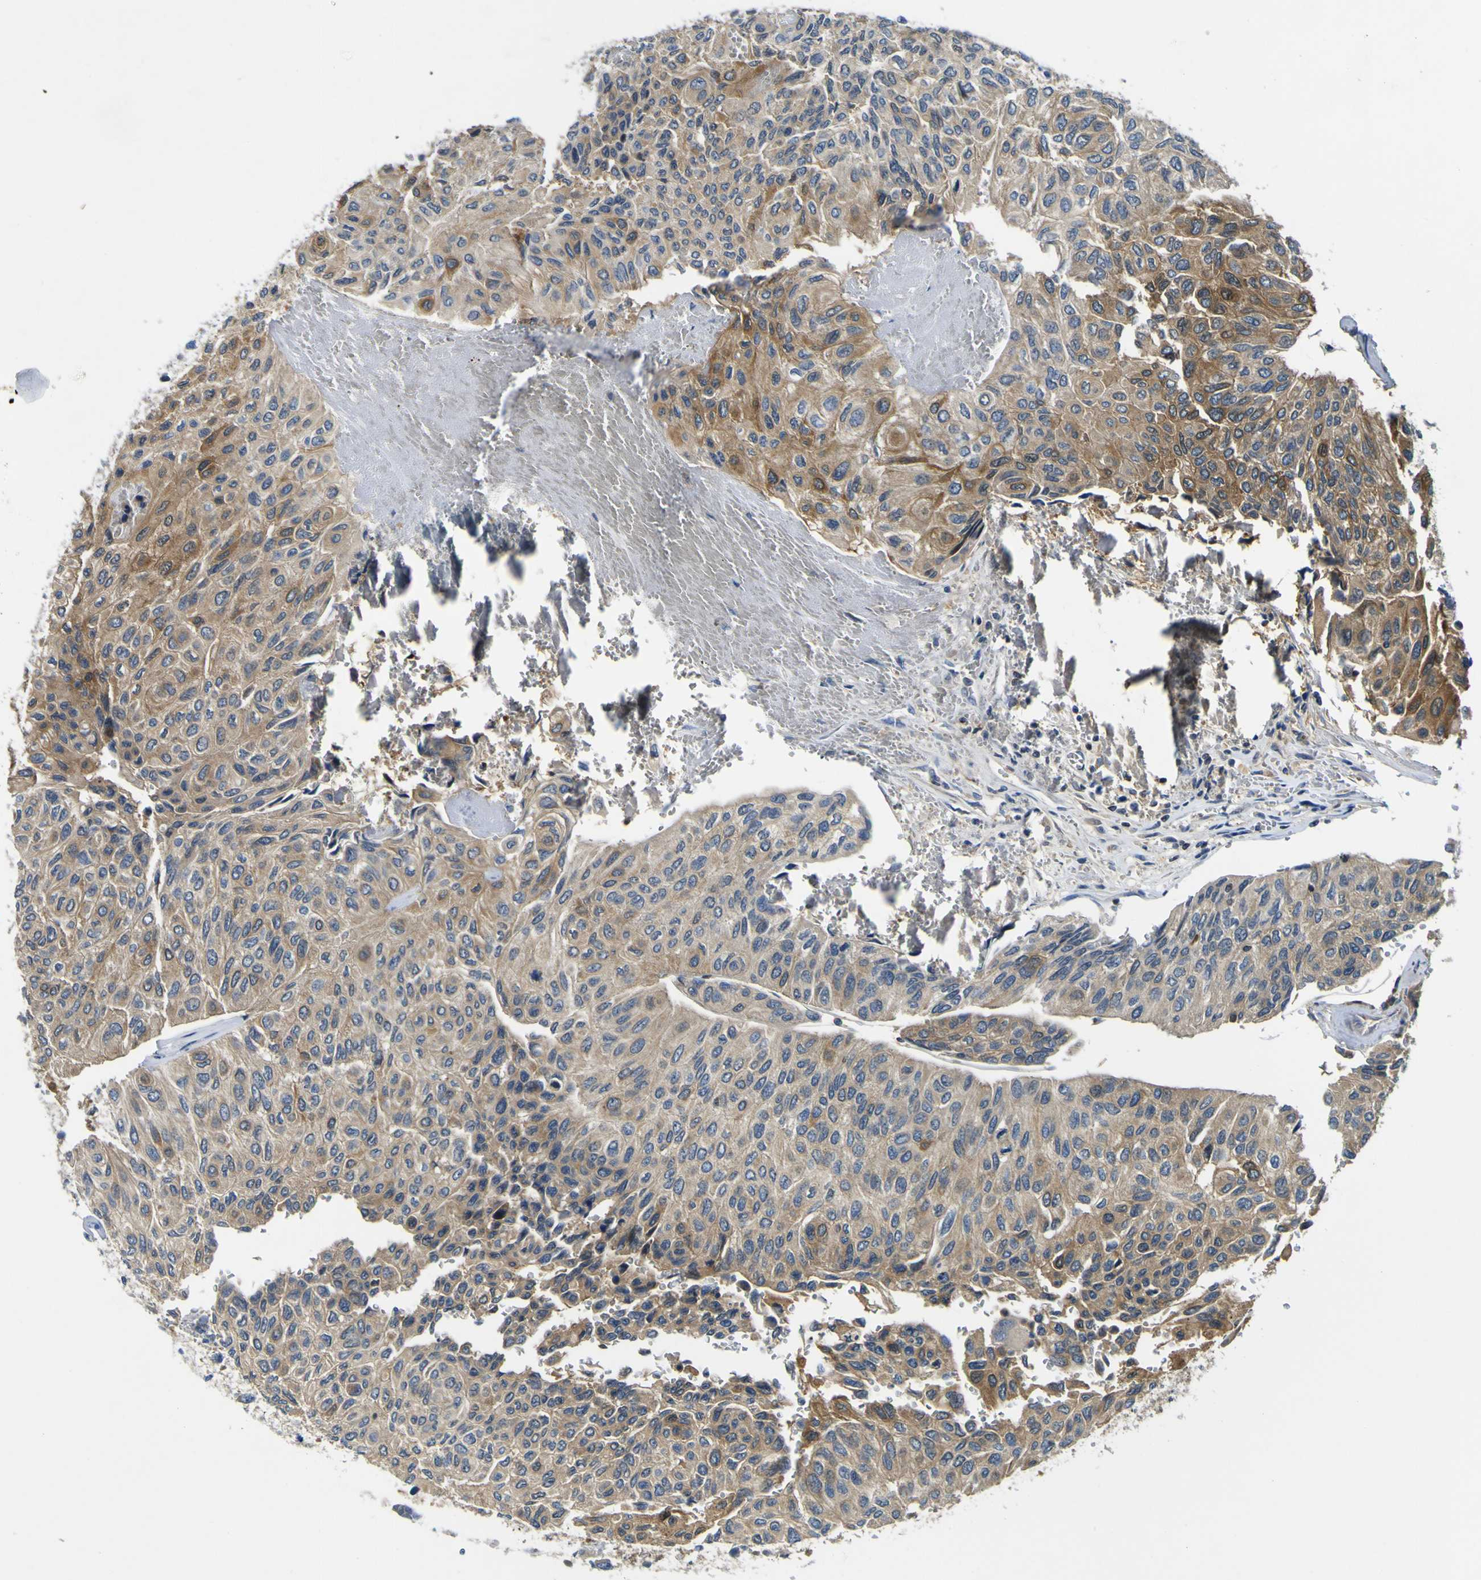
{"staining": {"intensity": "moderate", "quantity": ">75%", "location": "cytoplasmic/membranous"}, "tissue": "urothelial cancer", "cell_type": "Tumor cells", "image_type": "cancer", "snomed": [{"axis": "morphology", "description": "Urothelial carcinoma, High grade"}, {"axis": "topography", "description": "Urinary bladder"}], "caption": "DAB (3,3'-diaminobenzidine) immunohistochemical staining of human urothelial cancer displays moderate cytoplasmic/membranous protein positivity in about >75% of tumor cells.", "gene": "EML2", "patient": {"sex": "male", "age": 66}}